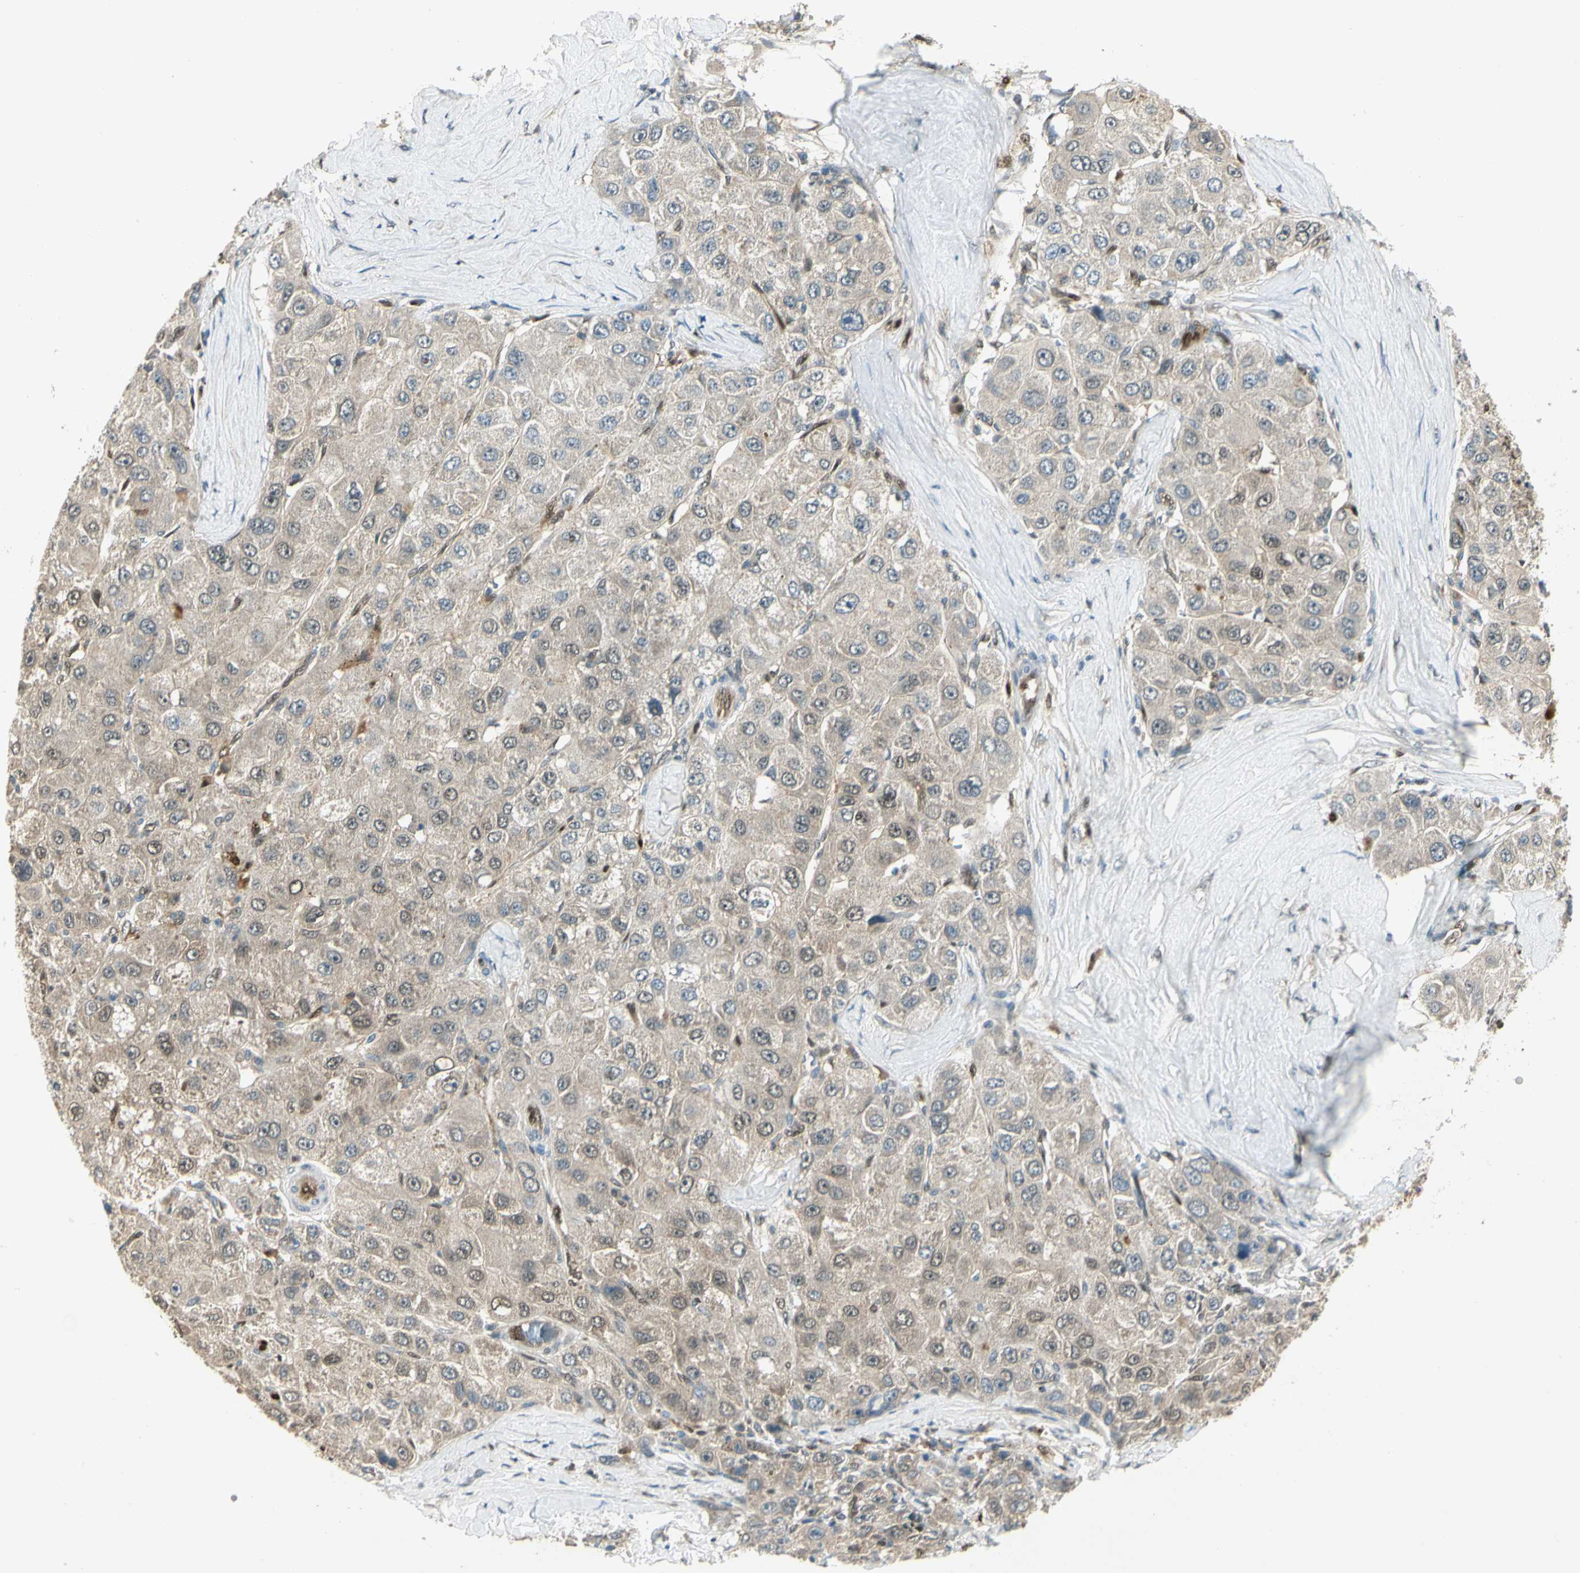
{"staining": {"intensity": "negative", "quantity": "none", "location": "none"}, "tissue": "liver cancer", "cell_type": "Tumor cells", "image_type": "cancer", "snomed": [{"axis": "morphology", "description": "Carcinoma, Hepatocellular, NOS"}, {"axis": "topography", "description": "Liver"}], "caption": "Immunohistochemistry micrograph of neoplastic tissue: human liver cancer (hepatocellular carcinoma) stained with DAB demonstrates no significant protein staining in tumor cells.", "gene": "LTA4H", "patient": {"sex": "male", "age": 80}}